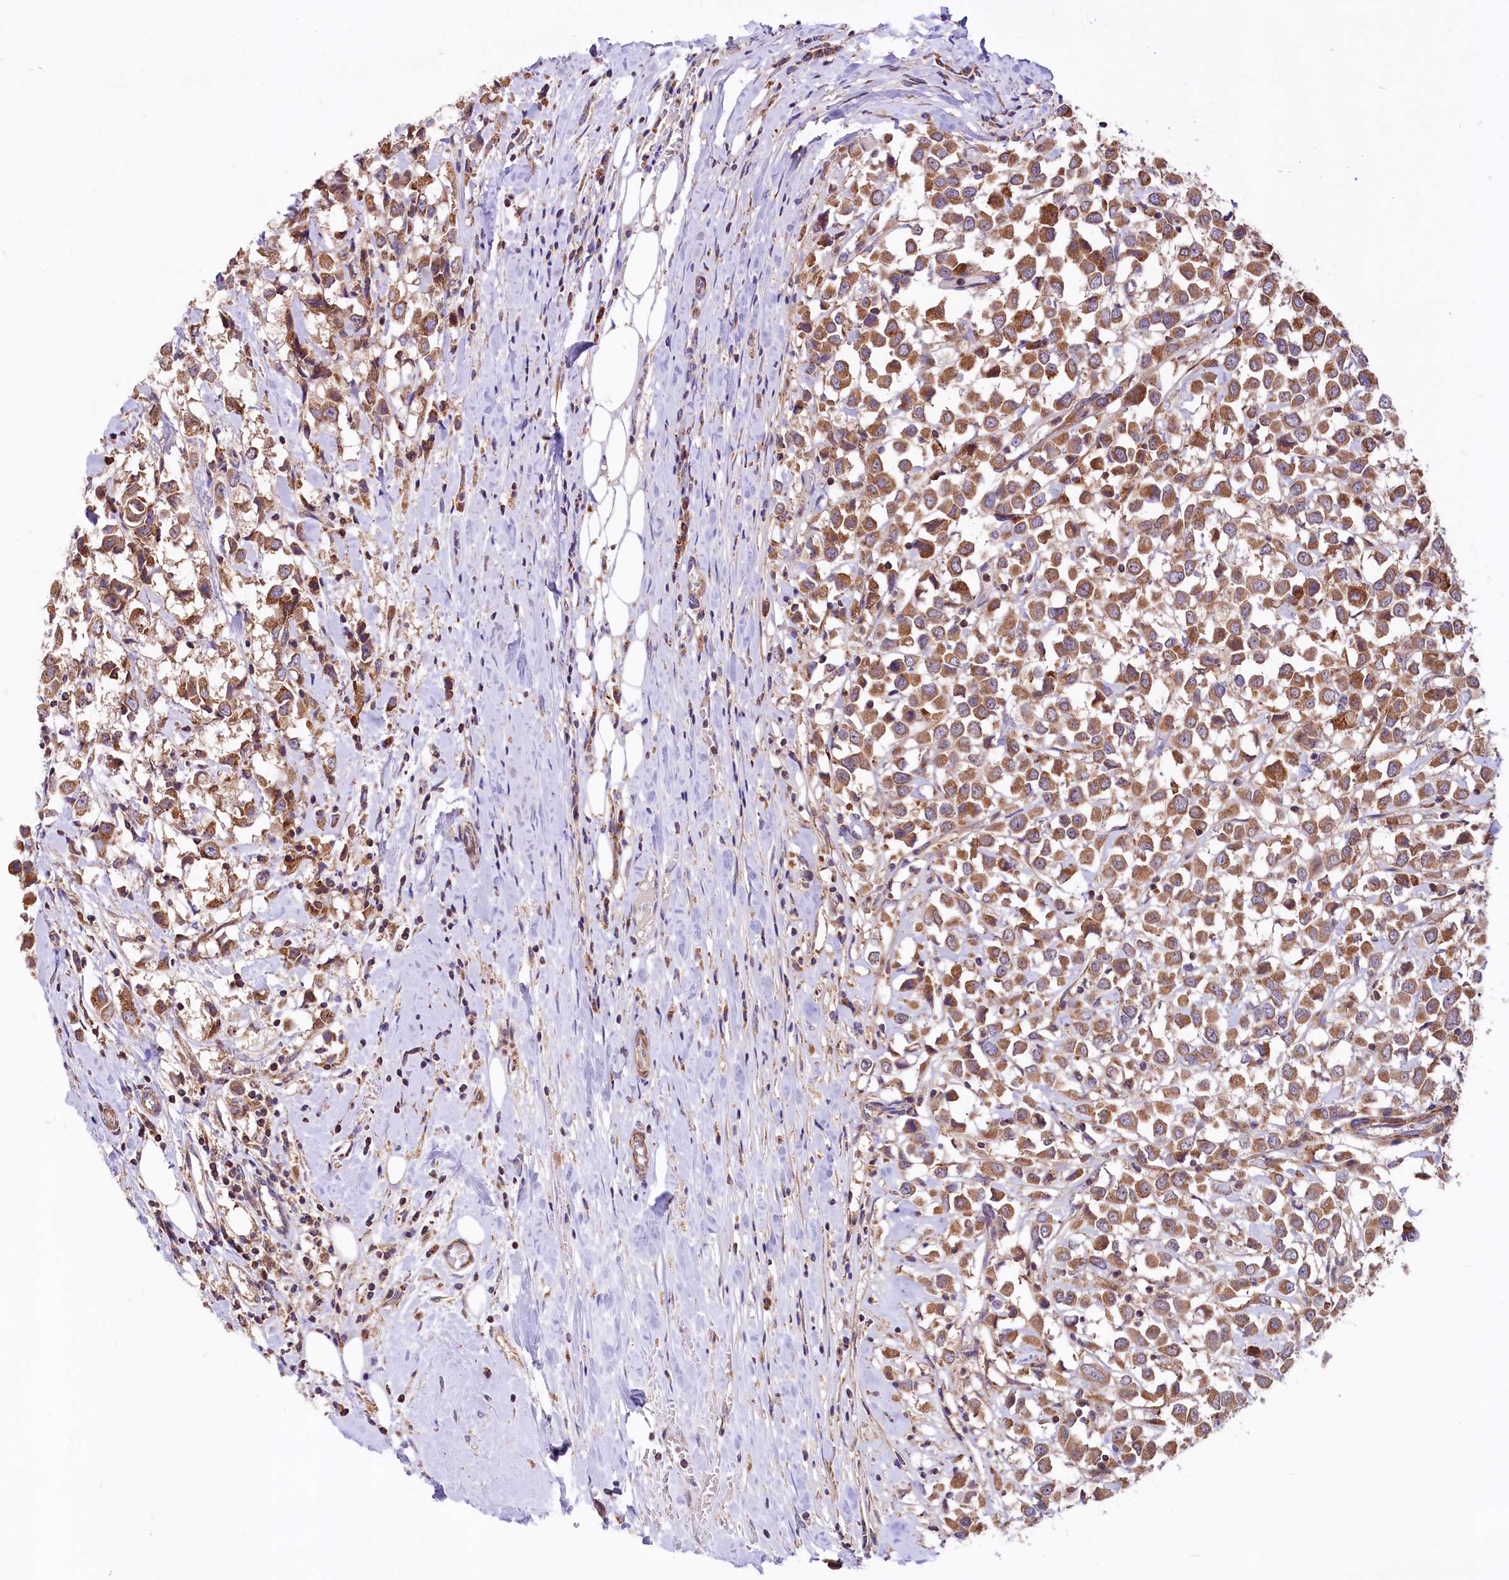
{"staining": {"intensity": "moderate", "quantity": ">75%", "location": "cytoplasmic/membranous"}, "tissue": "breast cancer", "cell_type": "Tumor cells", "image_type": "cancer", "snomed": [{"axis": "morphology", "description": "Duct carcinoma"}, {"axis": "topography", "description": "Breast"}], "caption": "This histopathology image demonstrates IHC staining of invasive ductal carcinoma (breast), with medium moderate cytoplasmic/membranous expression in approximately >75% of tumor cells.", "gene": "CIAO3", "patient": {"sex": "female", "age": 61}}